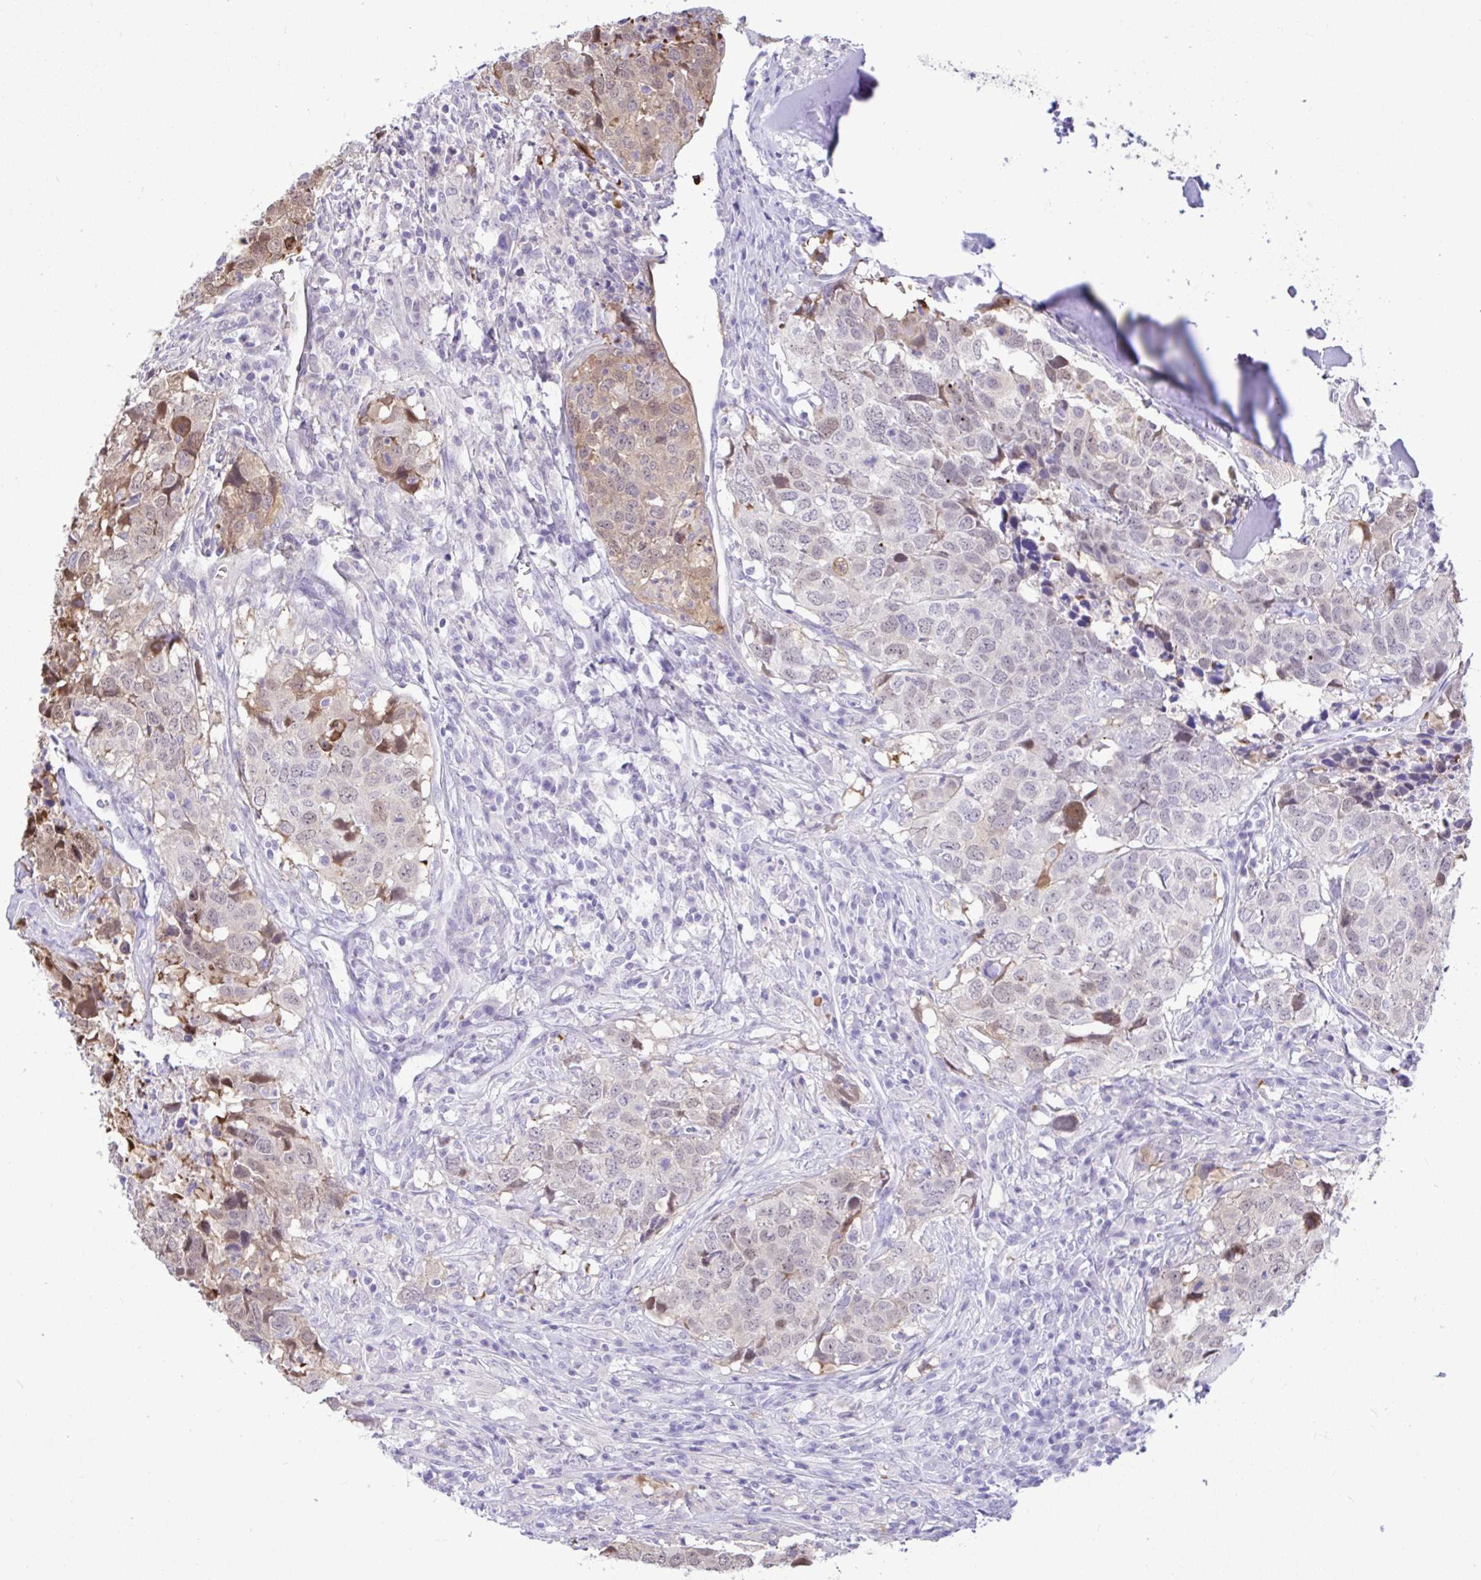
{"staining": {"intensity": "moderate", "quantity": "<25%", "location": "nuclear"}, "tissue": "head and neck cancer", "cell_type": "Tumor cells", "image_type": "cancer", "snomed": [{"axis": "morphology", "description": "Normal tissue, NOS"}, {"axis": "morphology", "description": "Squamous cell carcinoma, NOS"}, {"axis": "topography", "description": "Skeletal muscle"}, {"axis": "topography", "description": "Vascular tissue"}, {"axis": "topography", "description": "Peripheral nerve tissue"}, {"axis": "topography", "description": "Head-Neck"}], "caption": "Head and neck squamous cell carcinoma stained for a protein (brown) demonstrates moderate nuclear positive positivity in approximately <25% of tumor cells.", "gene": "ZNF485", "patient": {"sex": "male", "age": 66}}